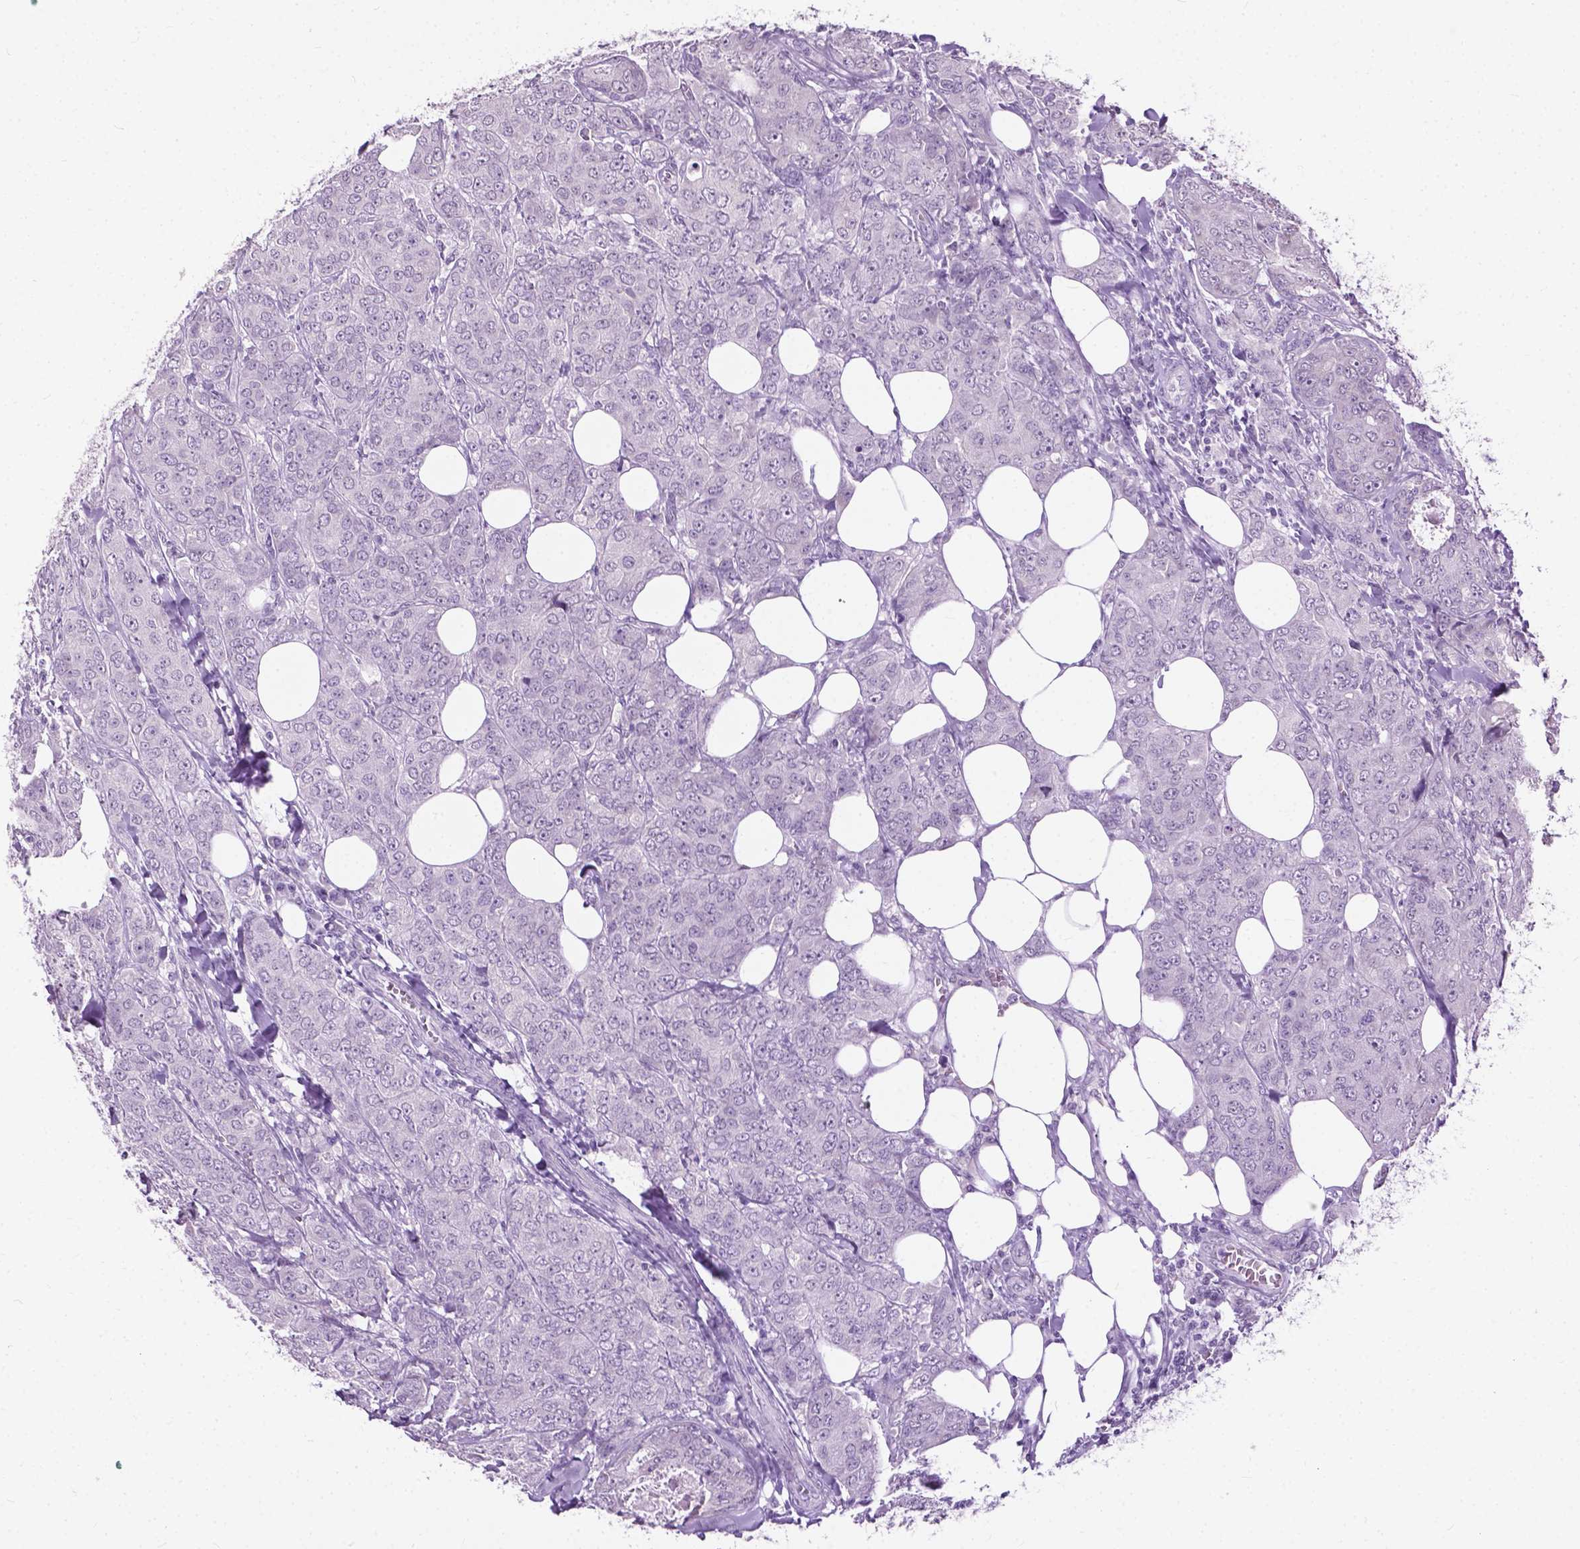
{"staining": {"intensity": "negative", "quantity": "none", "location": "none"}, "tissue": "breast cancer", "cell_type": "Tumor cells", "image_type": "cancer", "snomed": [{"axis": "morphology", "description": "Duct carcinoma"}, {"axis": "topography", "description": "Breast"}], "caption": "Immunohistochemistry (IHC) of human breast cancer (invasive ductal carcinoma) shows no staining in tumor cells.", "gene": "GPR37L1", "patient": {"sex": "female", "age": 43}}